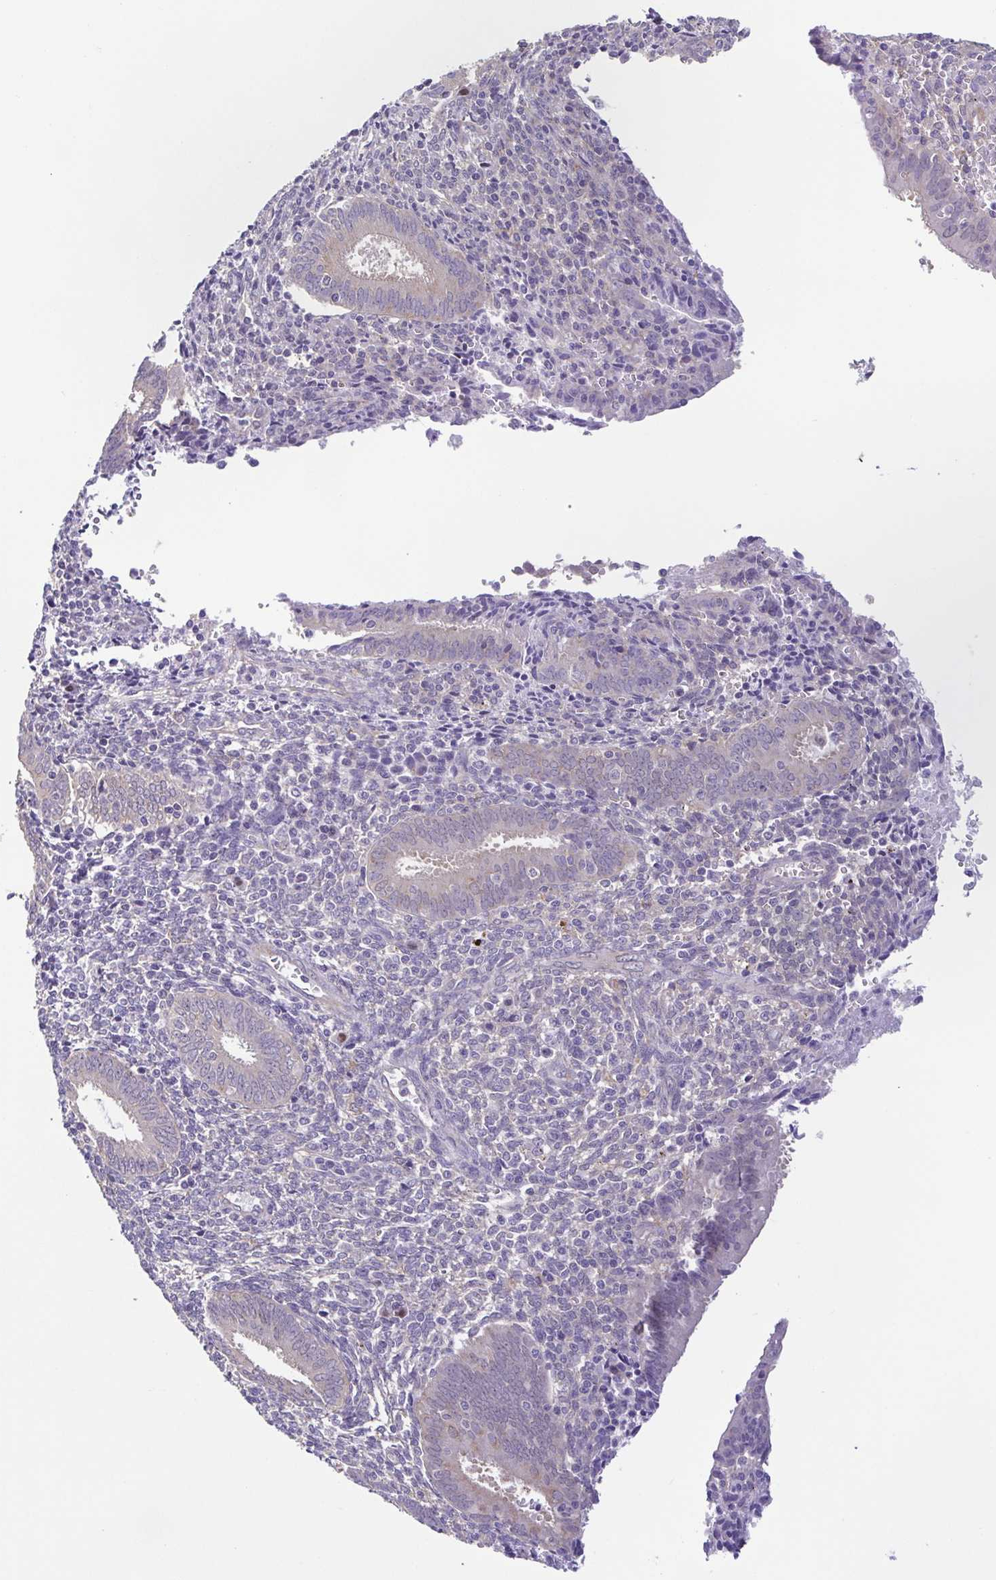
{"staining": {"intensity": "negative", "quantity": "none", "location": "none"}, "tissue": "endometrium", "cell_type": "Cells in endometrial stroma", "image_type": "normal", "snomed": [{"axis": "morphology", "description": "Normal tissue, NOS"}, {"axis": "topography", "description": "Endometrium"}], "caption": "Immunohistochemical staining of normal endometrium displays no significant expression in cells in endometrial stroma. (Stains: DAB (3,3'-diaminobenzidine) IHC with hematoxylin counter stain, Microscopy: brightfield microscopy at high magnification).", "gene": "UBE2Q1", "patient": {"sex": "female", "age": 41}}